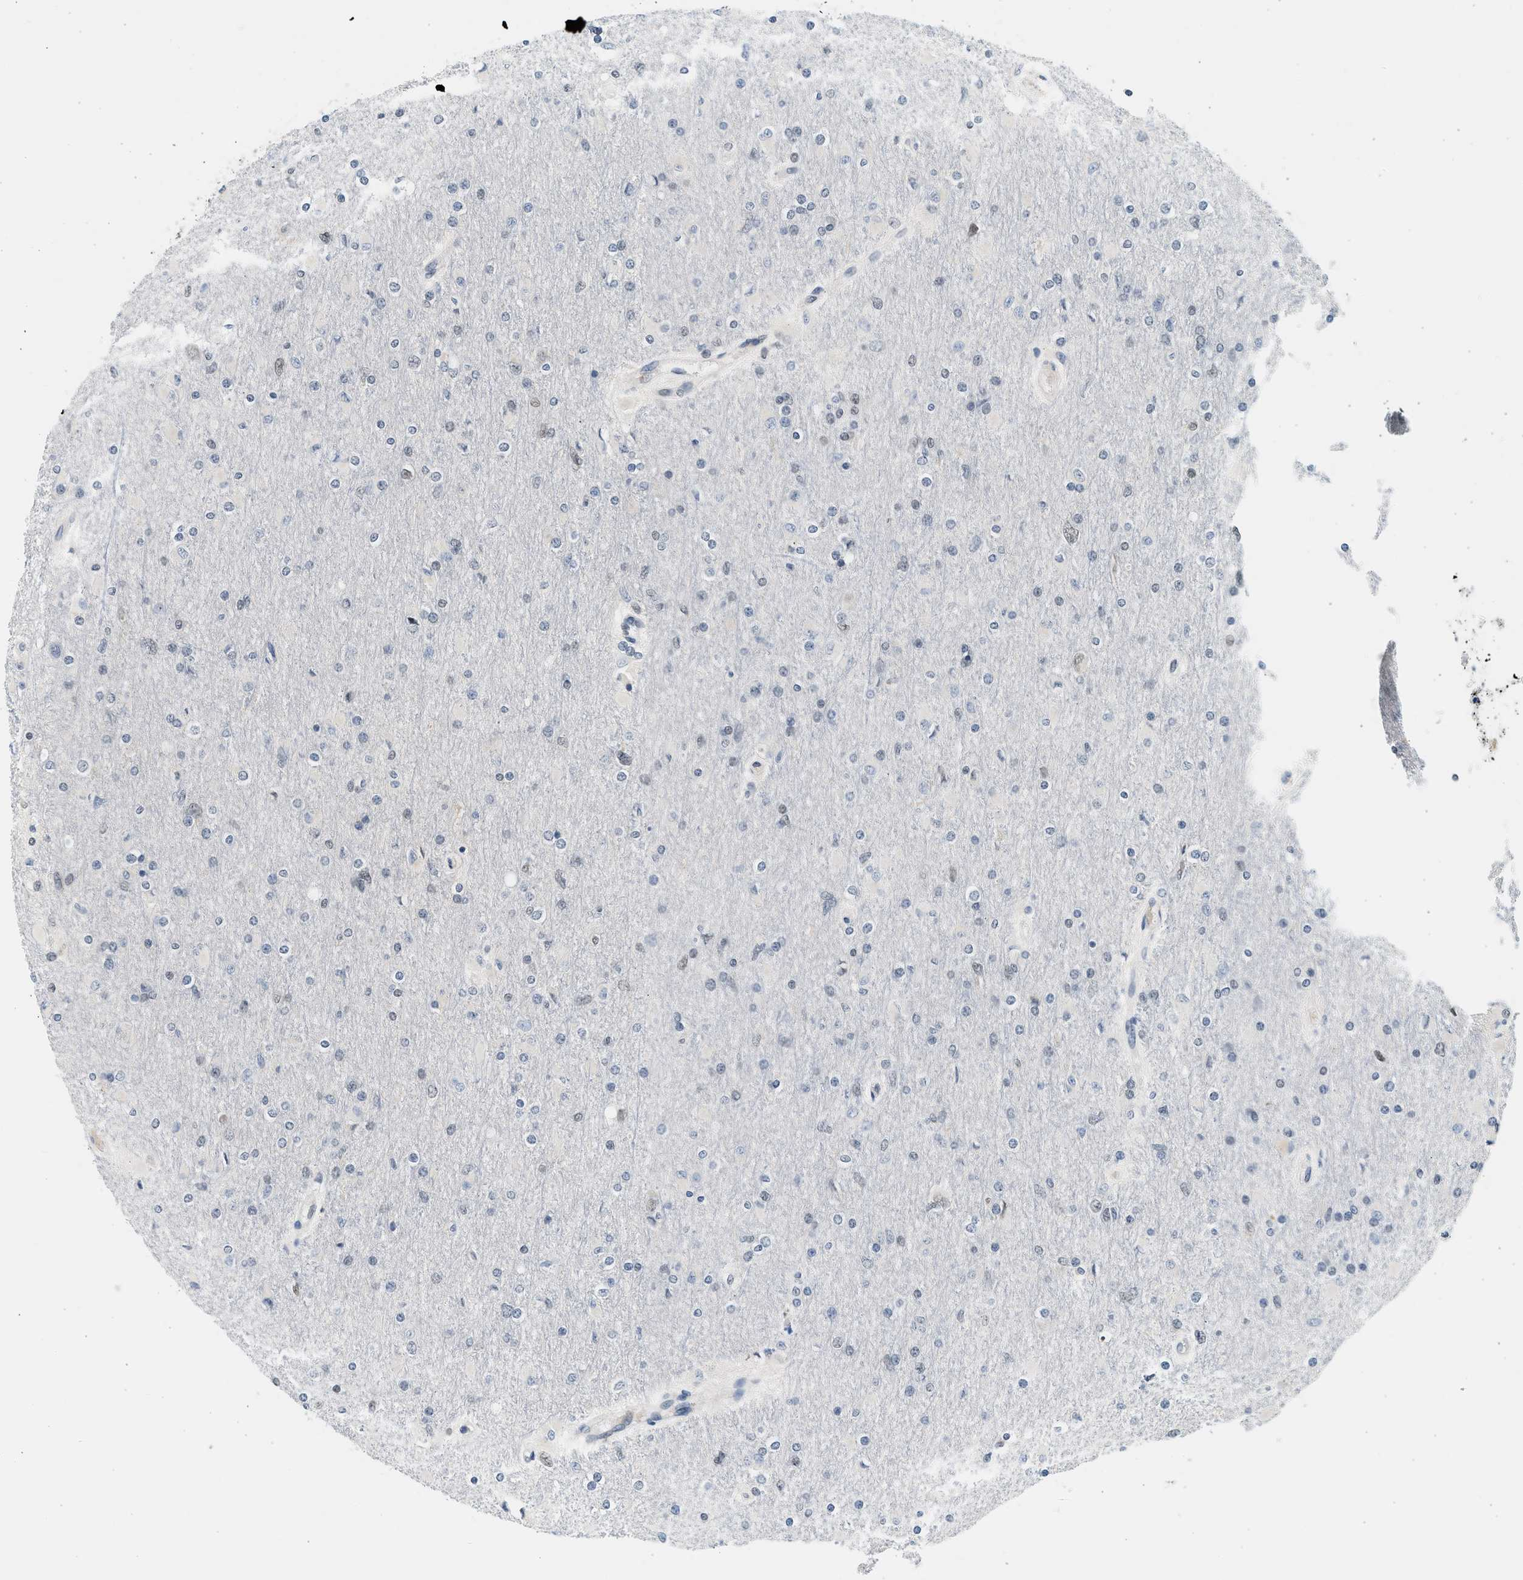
{"staining": {"intensity": "weak", "quantity": "<25%", "location": "nuclear"}, "tissue": "glioma", "cell_type": "Tumor cells", "image_type": "cancer", "snomed": [{"axis": "morphology", "description": "Glioma, malignant, High grade"}, {"axis": "topography", "description": "Cerebral cortex"}], "caption": "DAB immunohistochemical staining of malignant high-grade glioma reveals no significant positivity in tumor cells.", "gene": "HIPK1", "patient": {"sex": "female", "age": 36}}